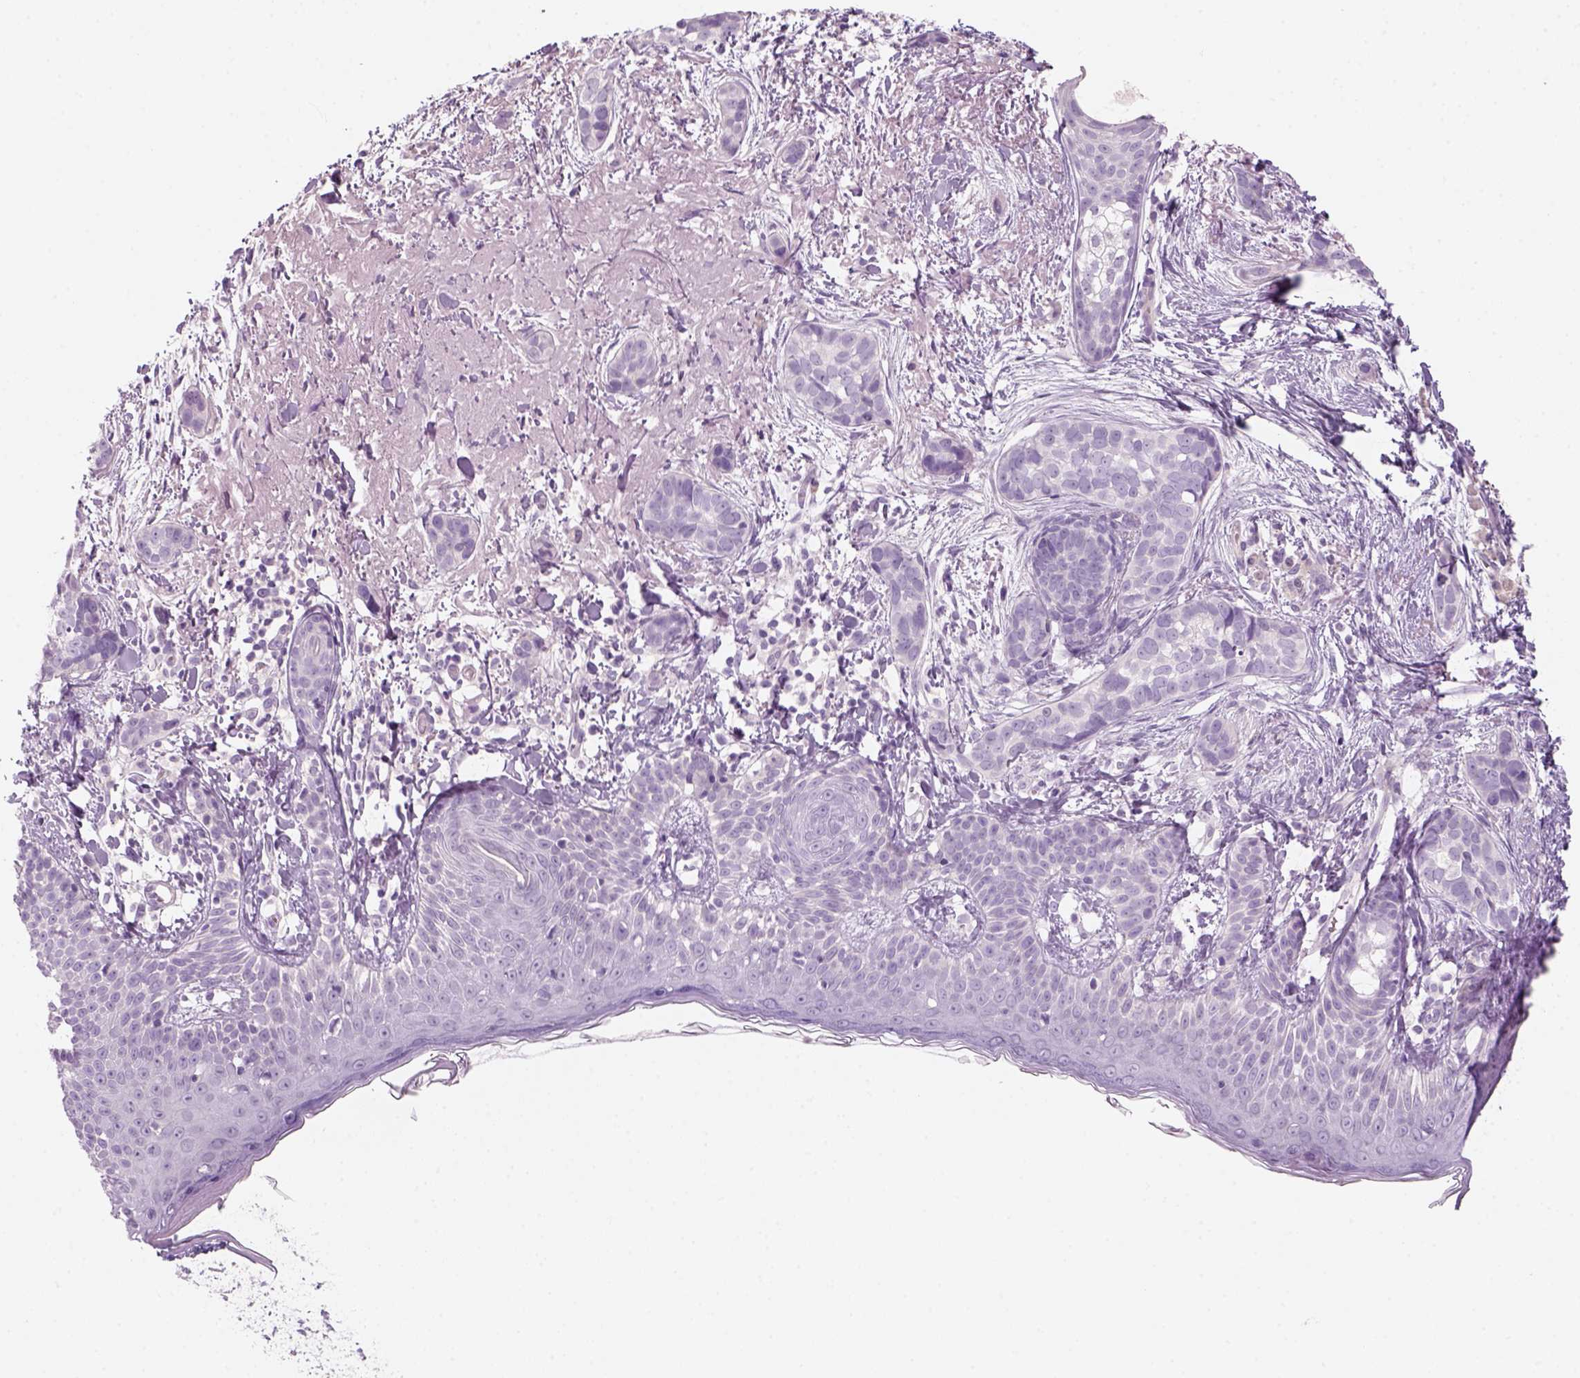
{"staining": {"intensity": "negative", "quantity": "none", "location": "none"}, "tissue": "skin cancer", "cell_type": "Tumor cells", "image_type": "cancer", "snomed": [{"axis": "morphology", "description": "Basal cell carcinoma"}, {"axis": "topography", "description": "Skin"}], "caption": "The immunohistochemistry (IHC) micrograph has no significant positivity in tumor cells of basal cell carcinoma (skin) tissue. (DAB immunohistochemistry with hematoxylin counter stain).", "gene": "KRT25", "patient": {"sex": "male", "age": 87}}